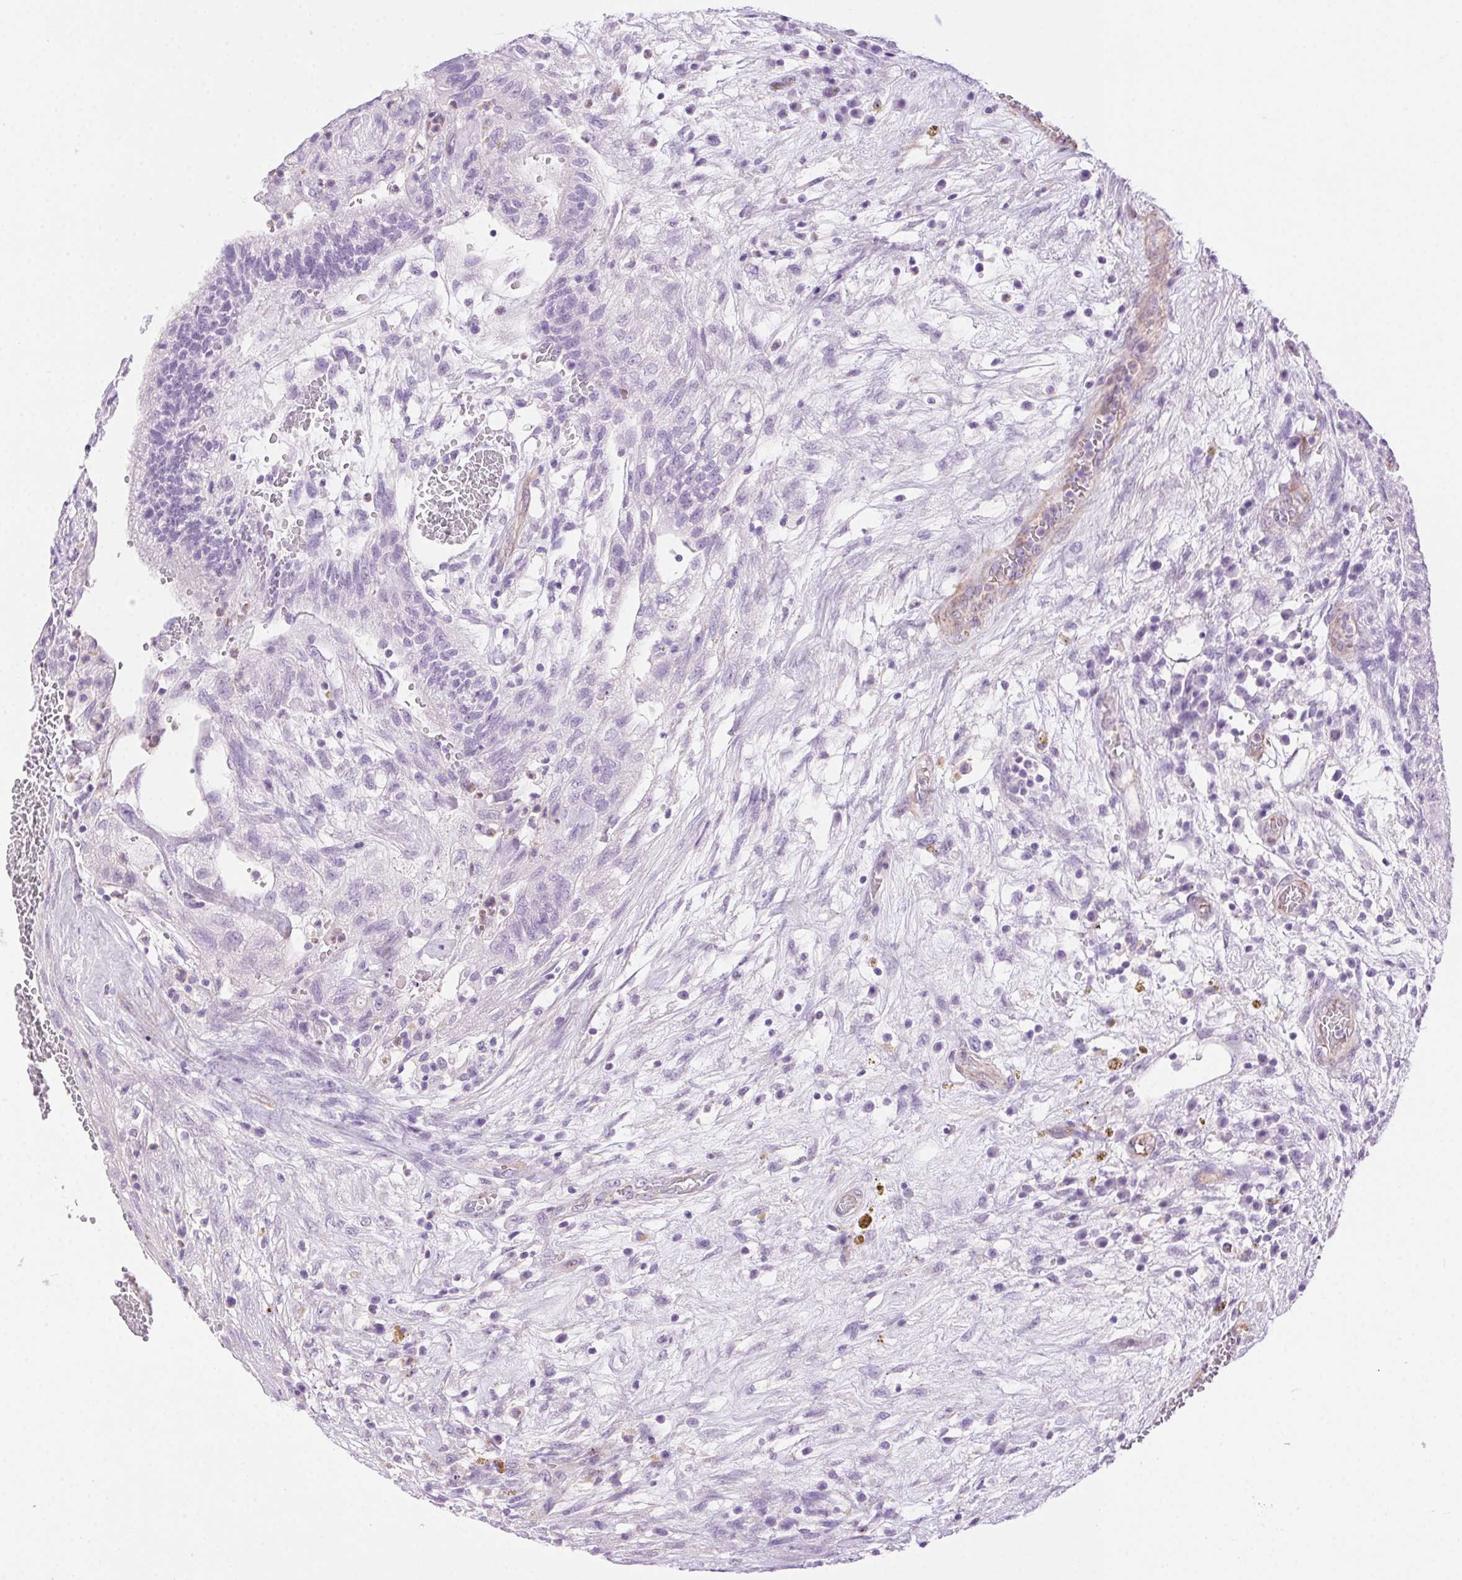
{"staining": {"intensity": "negative", "quantity": "none", "location": "none"}, "tissue": "testis cancer", "cell_type": "Tumor cells", "image_type": "cancer", "snomed": [{"axis": "morphology", "description": "Normal tissue, NOS"}, {"axis": "morphology", "description": "Carcinoma, Embryonal, NOS"}, {"axis": "topography", "description": "Testis"}], "caption": "High power microscopy micrograph of an immunohistochemistry image of embryonal carcinoma (testis), revealing no significant staining in tumor cells.", "gene": "SHCBP1L", "patient": {"sex": "male", "age": 32}}